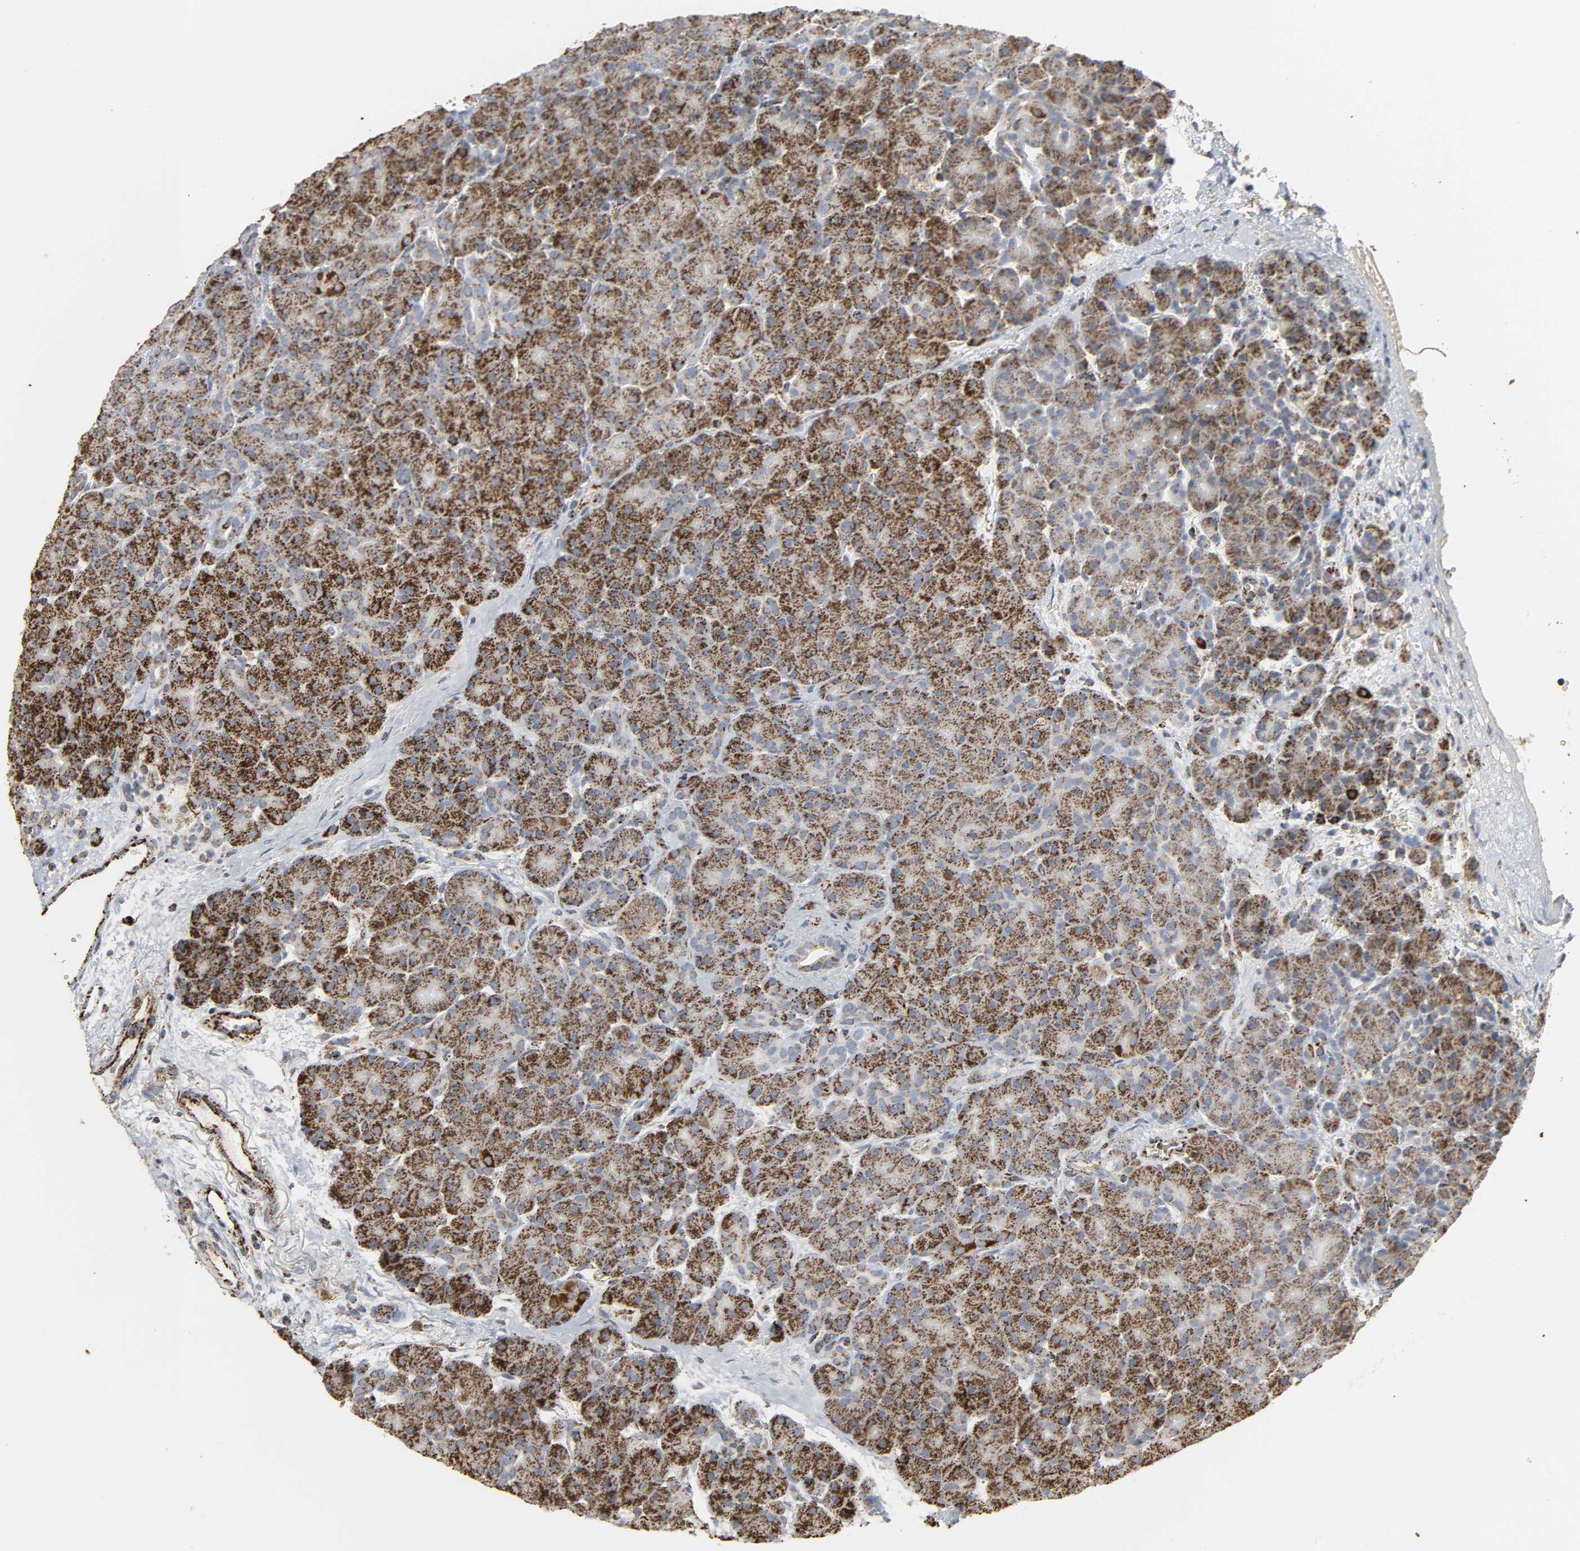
{"staining": {"intensity": "strong", "quantity": ">75%", "location": "cytoplasmic/membranous"}, "tissue": "pancreas", "cell_type": "Exocrine glandular cells", "image_type": "normal", "snomed": [{"axis": "morphology", "description": "Normal tissue, NOS"}, {"axis": "topography", "description": "Pancreas"}], "caption": "Immunohistochemistry (IHC) histopathology image of unremarkable pancreas: pancreas stained using immunohistochemistry (IHC) displays high levels of strong protein expression localized specifically in the cytoplasmic/membranous of exocrine glandular cells, appearing as a cytoplasmic/membranous brown color.", "gene": "ACAT1", "patient": {"sex": "male", "age": 66}}